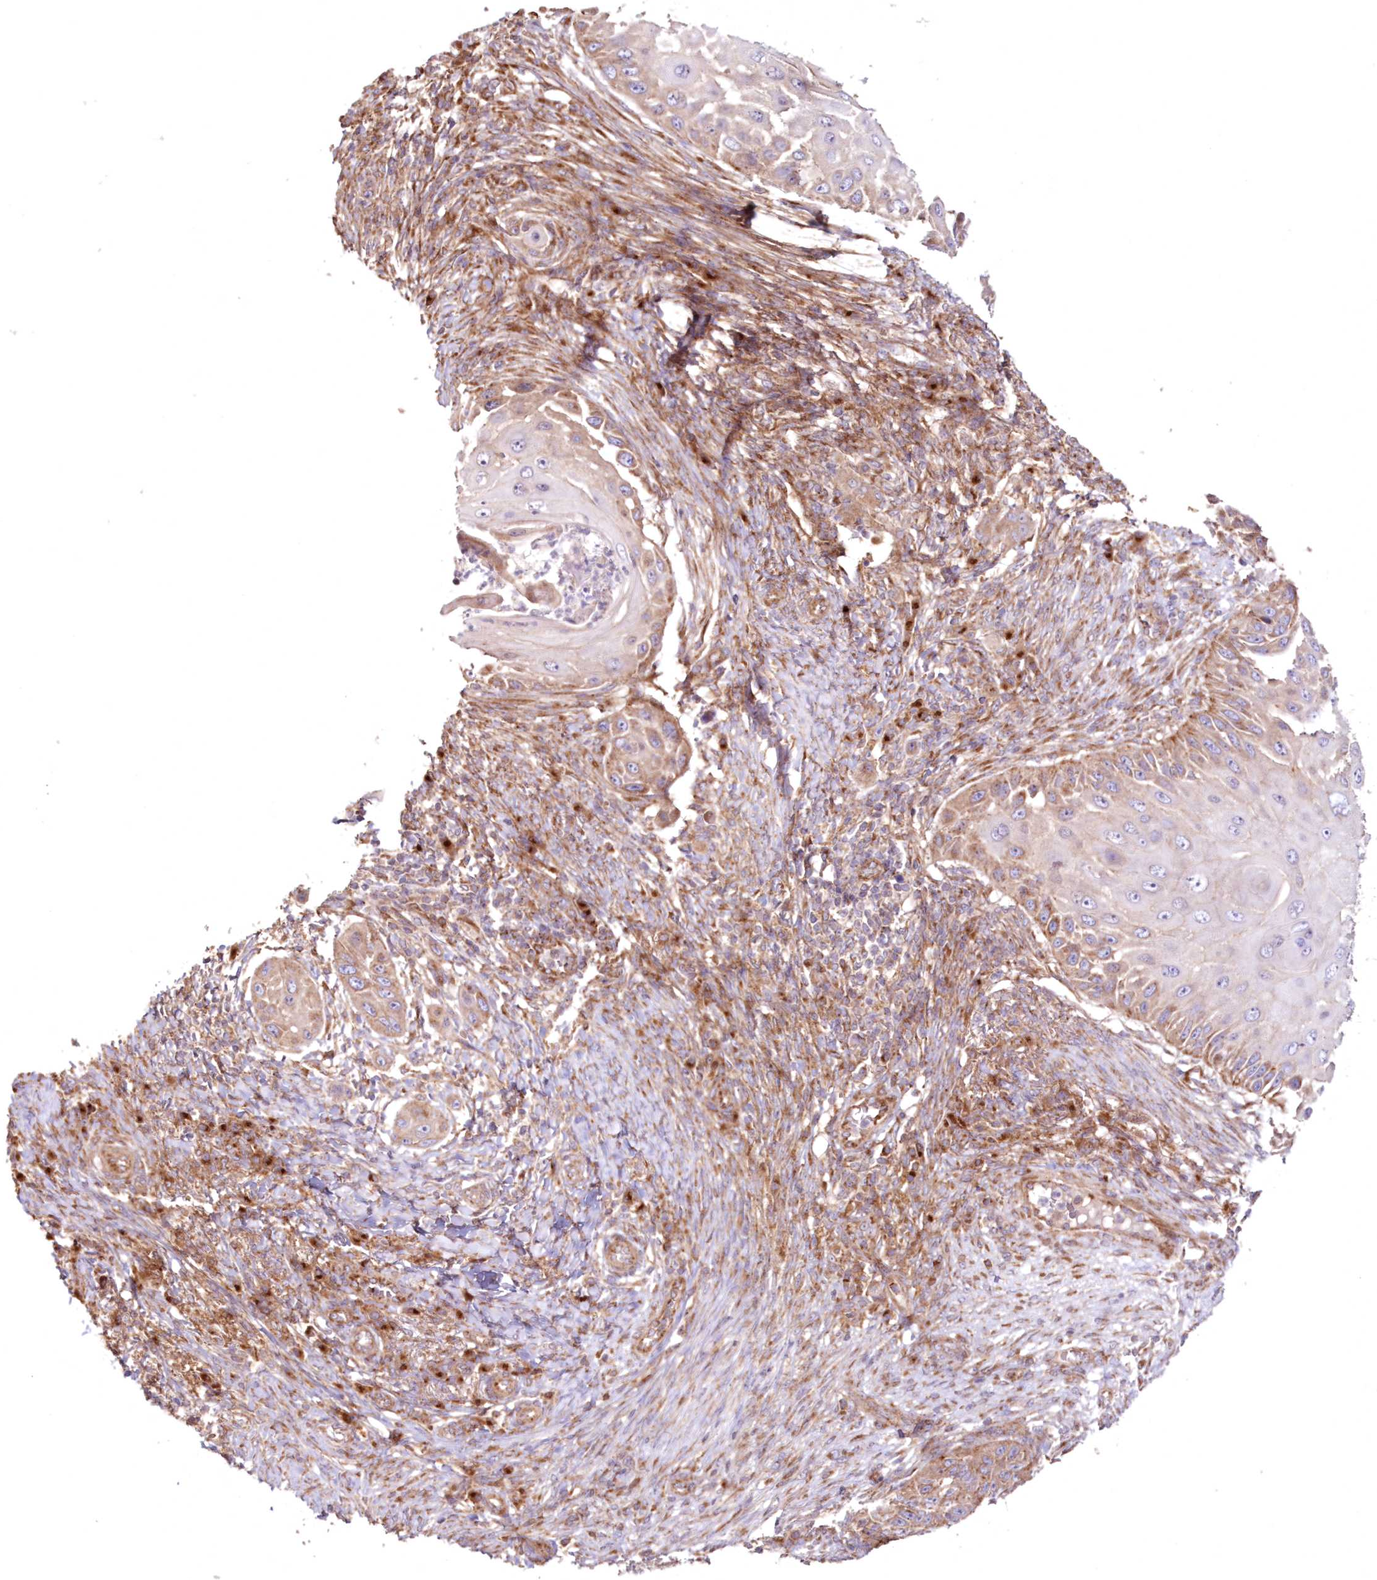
{"staining": {"intensity": "moderate", "quantity": "25%-75%", "location": "cytoplasmic/membranous"}, "tissue": "skin cancer", "cell_type": "Tumor cells", "image_type": "cancer", "snomed": [{"axis": "morphology", "description": "Squamous cell carcinoma, NOS"}, {"axis": "topography", "description": "Skin"}], "caption": "Approximately 25%-75% of tumor cells in skin squamous cell carcinoma demonstrate moderate cytoplasmic/membranous protein expression as visualized by brown immunohistochemical staining.", "gene": "DDO", "patient": {"sex": "female", "age": 44}}